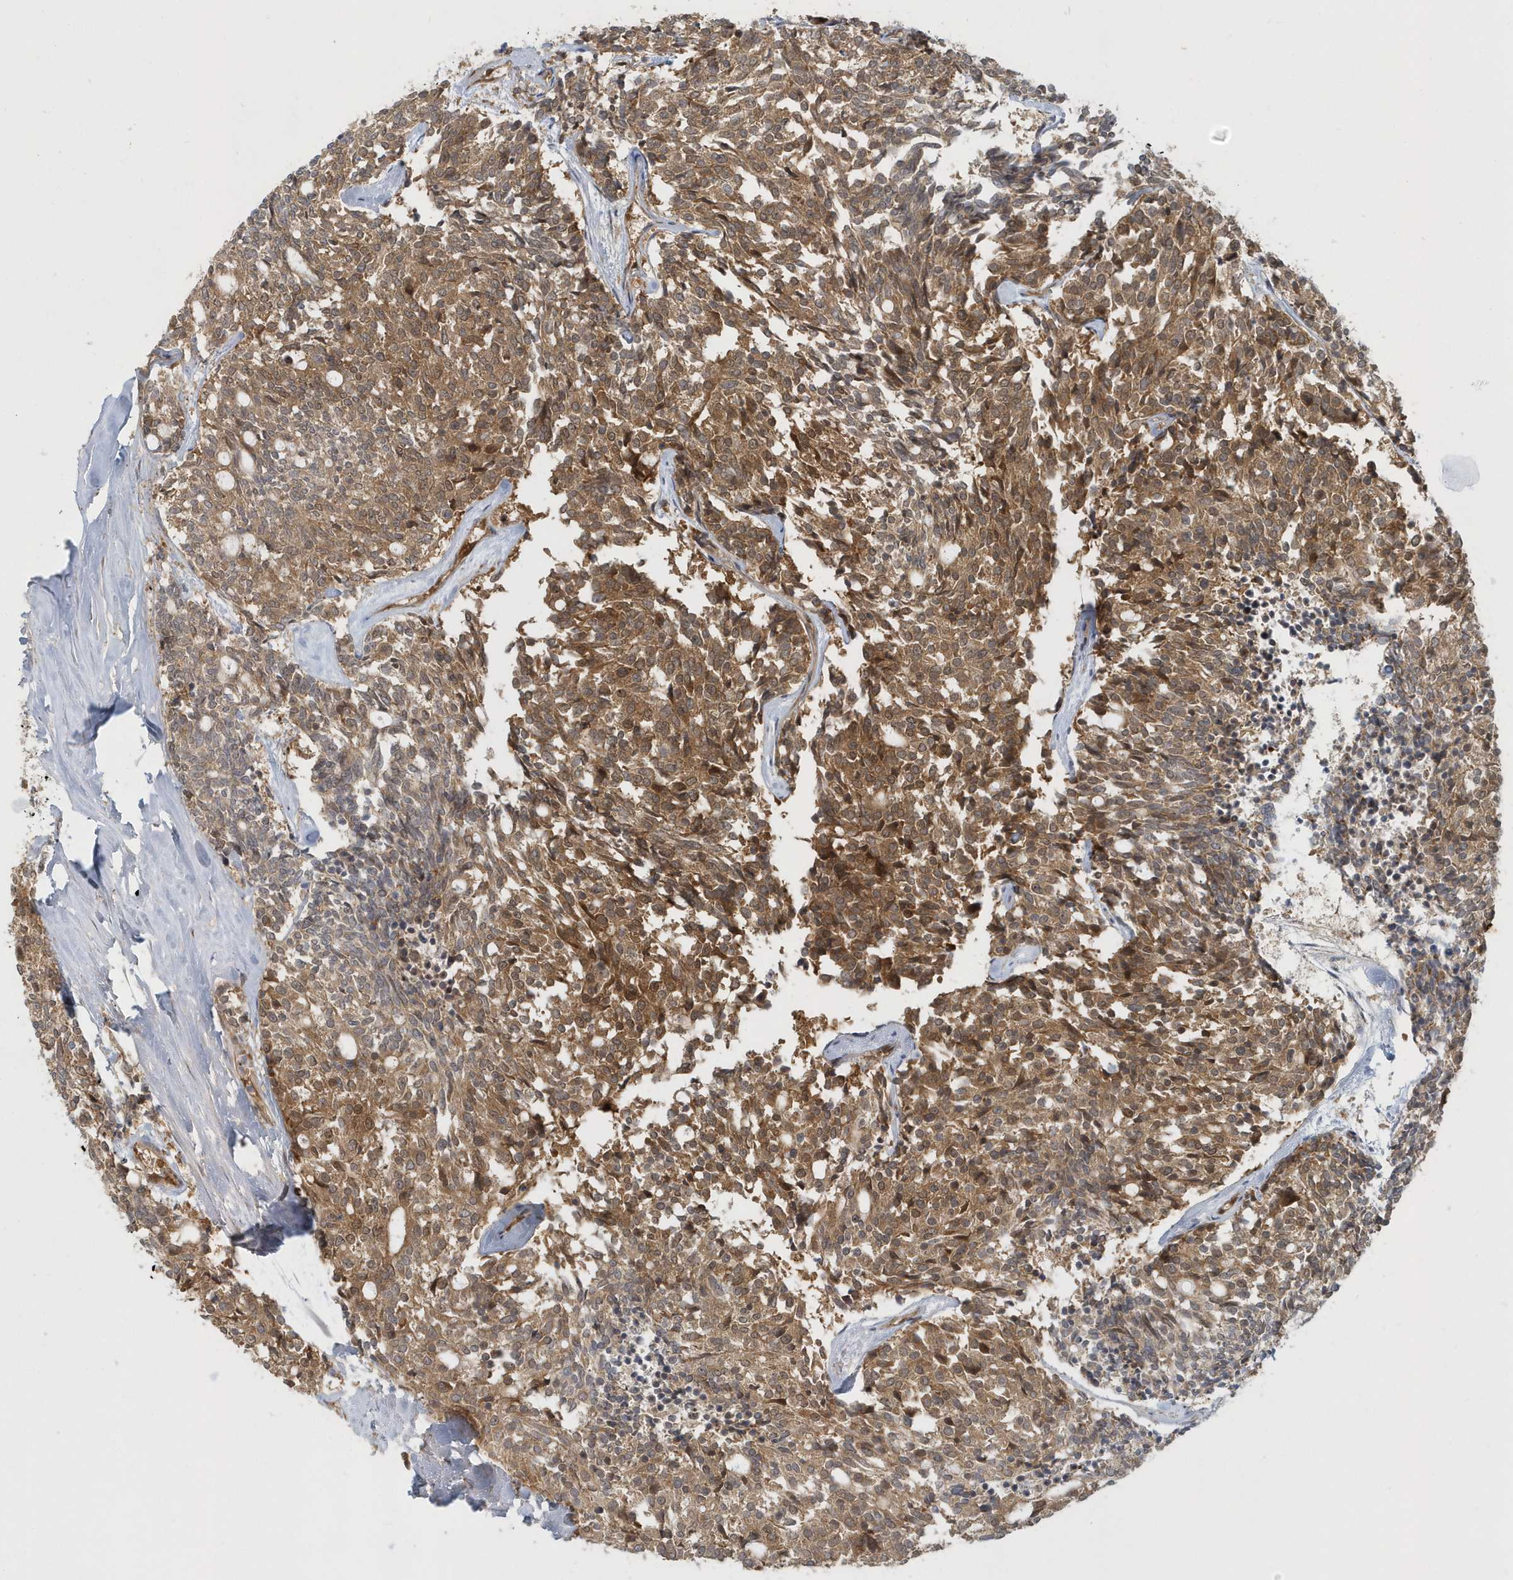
{"staining": {"intensity": "strong", "quantity": ">75%", "location": "cytoplasmic/membranous"}, "tissue": "carcinoid", "cell_type": "Tumor cells", "image_type": "cancer", "snomed": [{"axis": "morphology", "description": "Carcinoid, malignant, NOS"}, {"axis": "topography", "description": "Pancreas"}], "caption": "This histopathology image shows IHC staining of carcinoid, with high strong cytoplasmic/membranous staining in approximately >75% of tumor cells.", "gene": "ATG4A", "patient": {"sex": "female", "age": 54}}